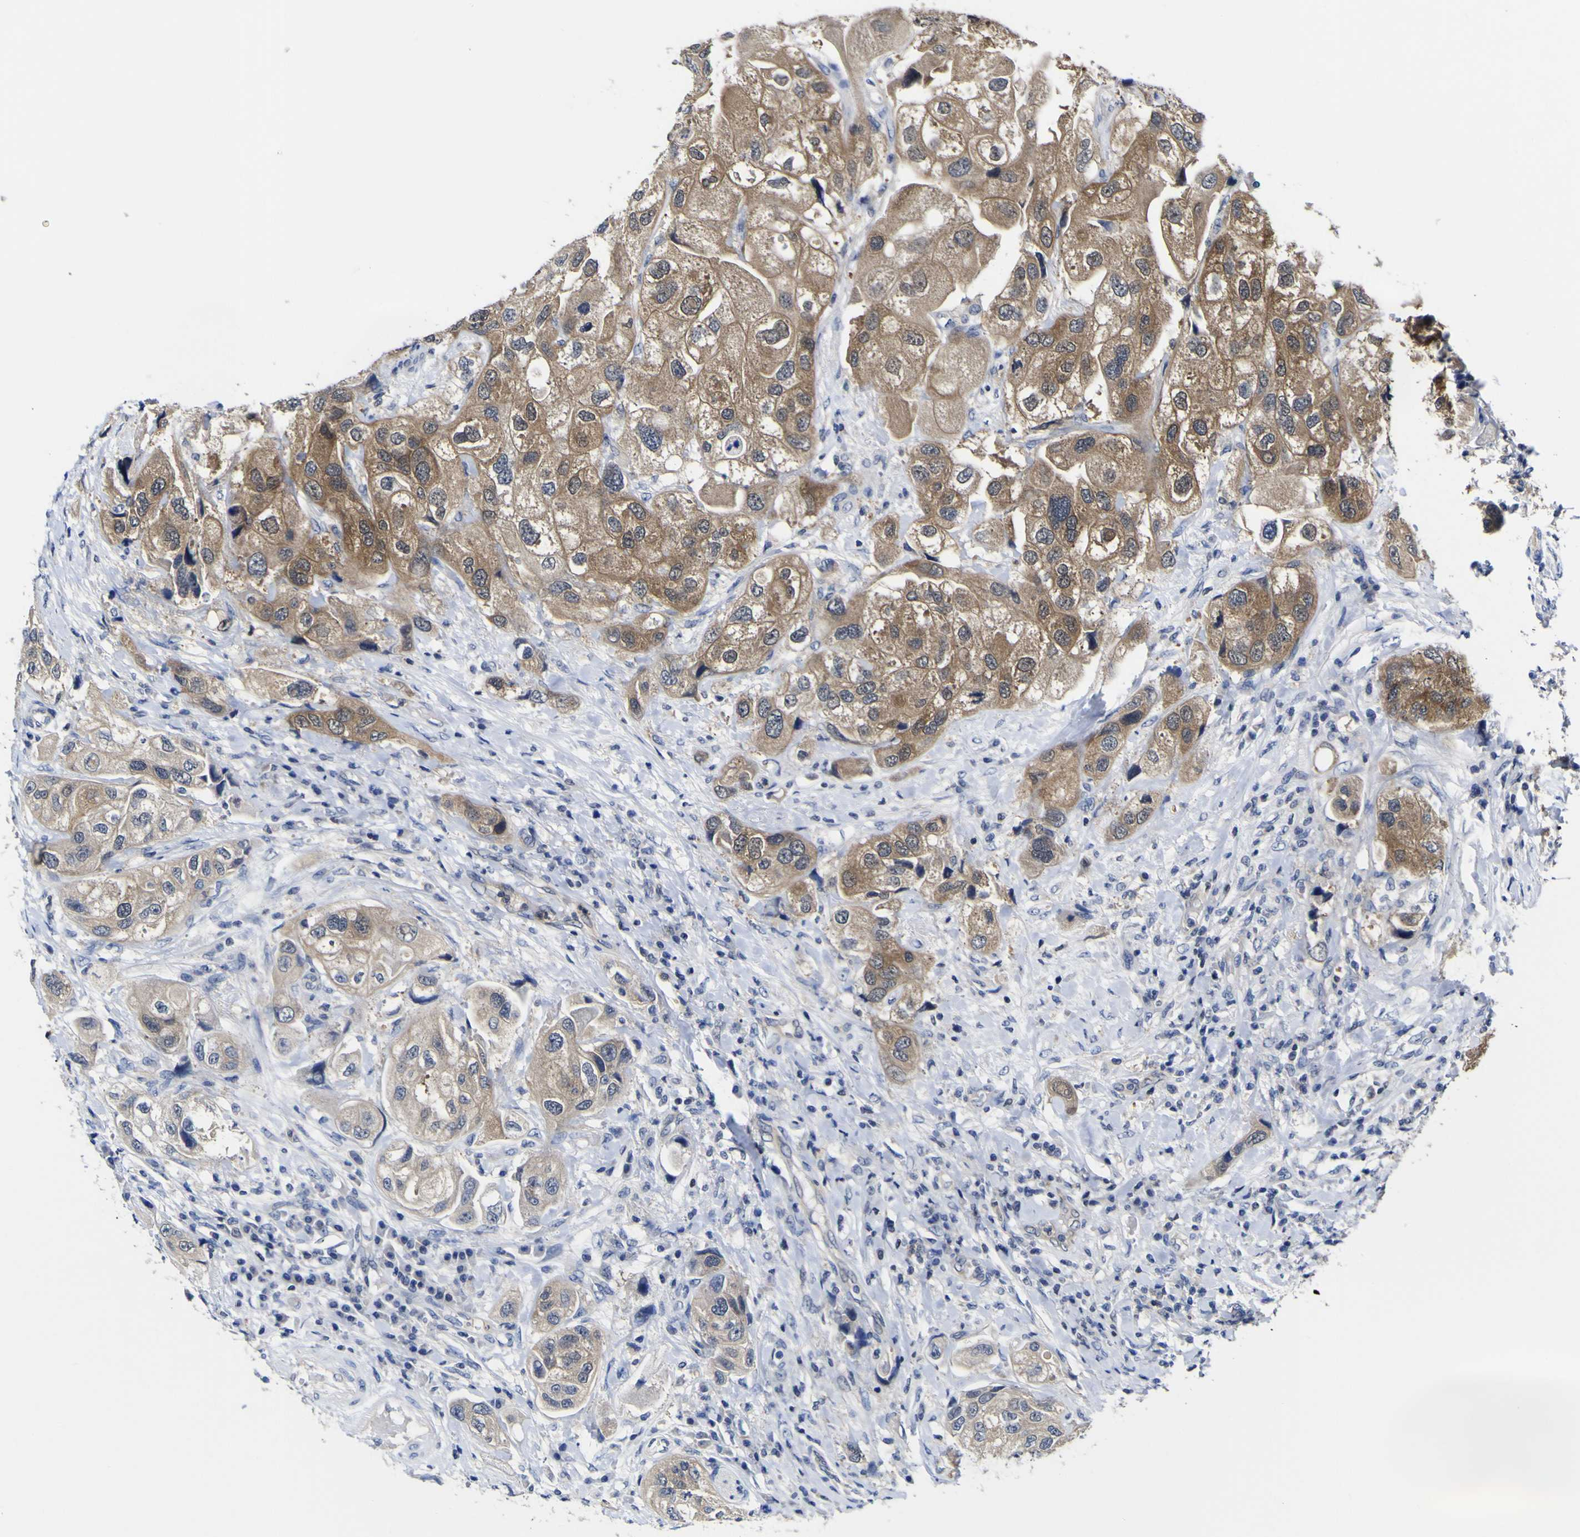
{"staining": {"intensity": "moderate", "quantity": ">75%", "location": "cytoplasmic/membranous"}, "tissue": "urothelial cancer", "cell_type": "Tumor cells", "image_type": "cancer", "snomed": [{"axis": "morphology", "description": "Urothelial carcinoma, High grade"}, {"axis": "topography", "description": "Urinary bladder"}], "caption": "This is an image of IHC staining of urothelial cancer, which shows moderate expression in the cytoplasmic/membranous of tumor cells.", "gene": "CASP6", "patient": {"sex": "female", "age": 64}}